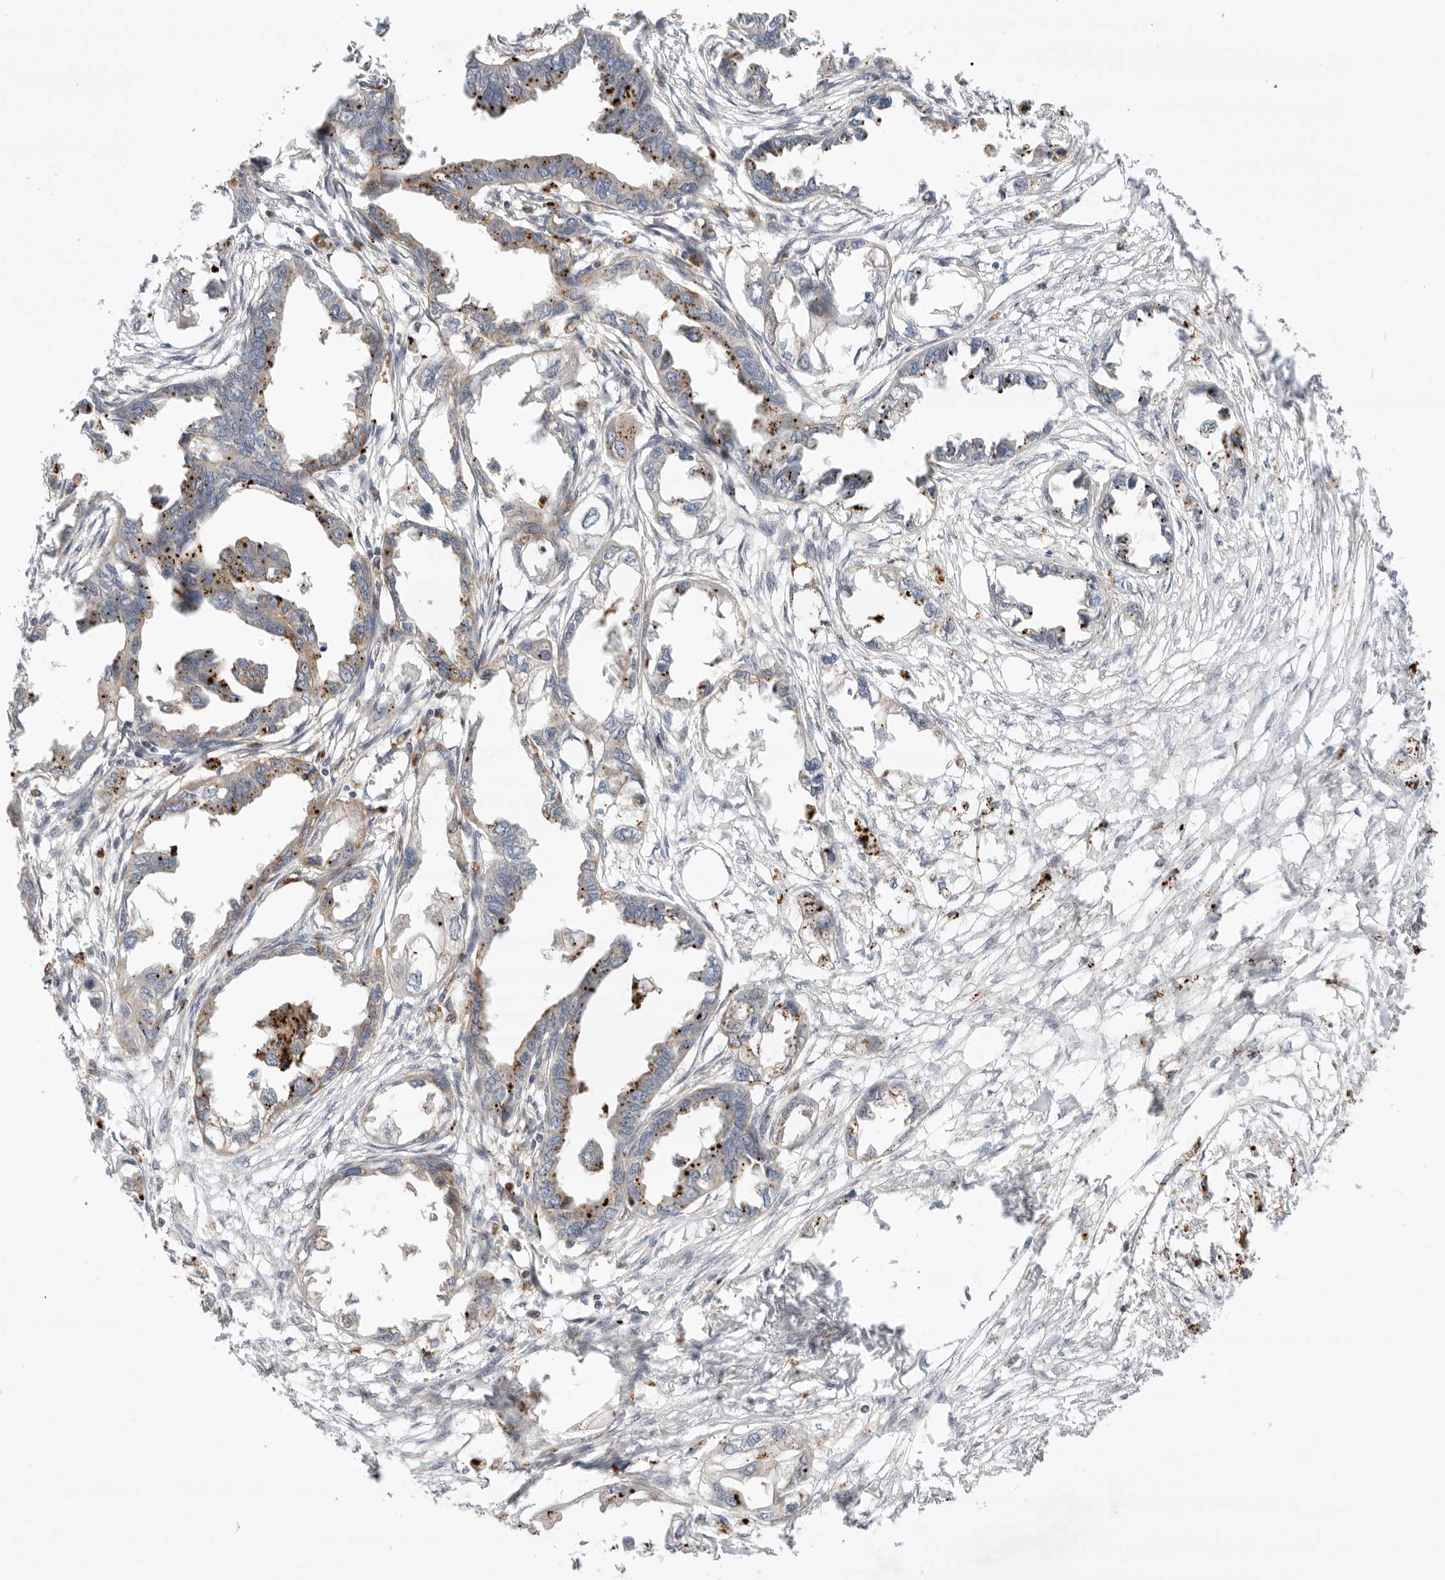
{"staining": {"intensity": "negative", "quantity": "none", "location": "none"}, "tissue": "endometrial cancer", "cell_type": "Tumor cells", "image_type": "cancer", "snomed": [{"axis": "morphology", "description": "Adenocarcinoma, NOS"}, {"axis": "morphology", "description": "Adenocarcinoma, metastatic, NOS"}, {"axis": "topography", "description": "Adipose tissue"}, {"axis": "topography", "description": "Endometrium"}], "caption": "Tumor cells are negative for brown protein staining in adenocarcinoma (endometrial).", "gene": "GNE", "patient": {"sex": "female", "age": 67}}